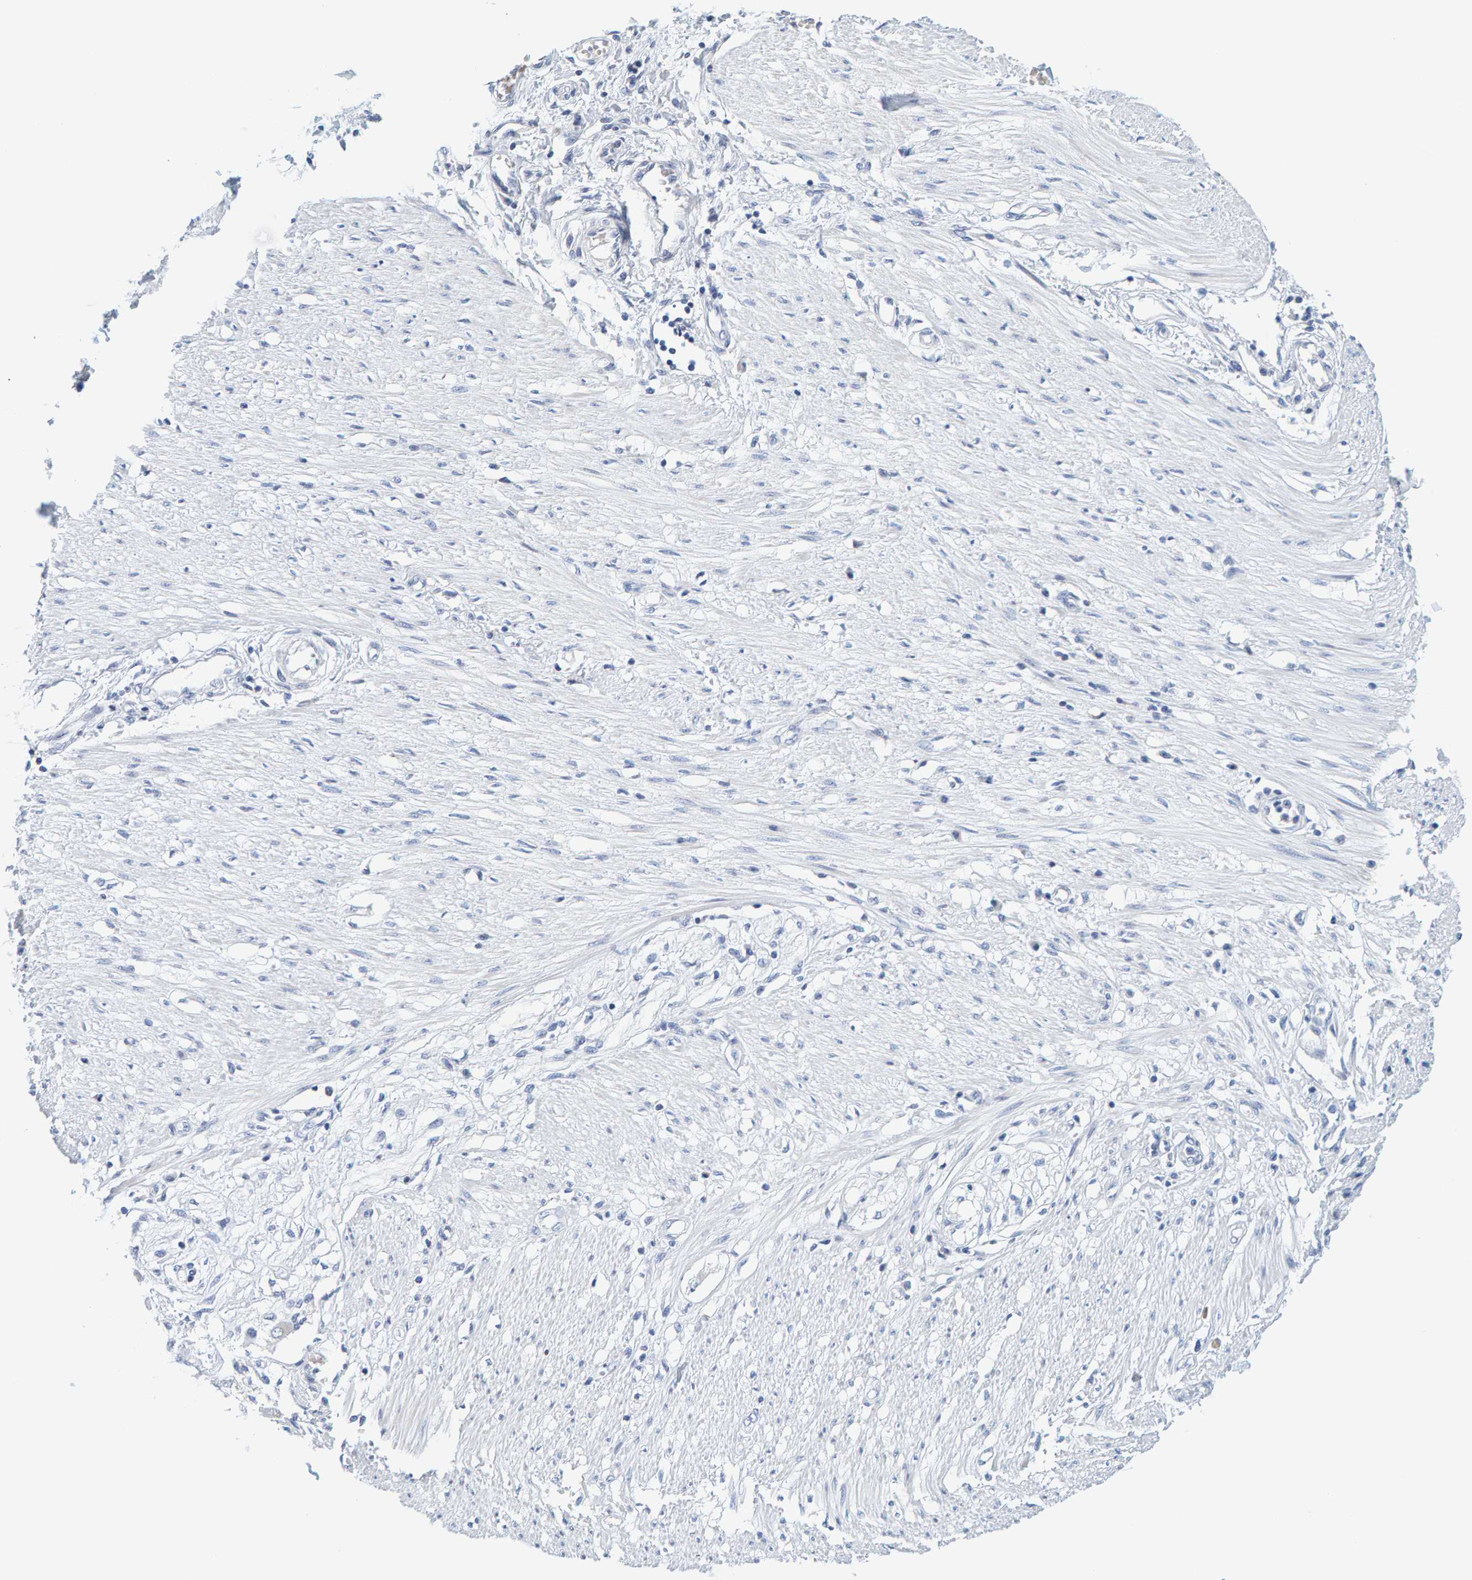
{"staining": {"intensity": "negative", "quantity": "none", "location": "none"}, "tissue": "adipose tissue", "cell_type": "Adipocytes", "image_type": "normal", "snomed": [{"axis": "morphology", "description": "Normal tissue, NOS"}, {"axis": "morphology", "description": "Adenocarcinoma, NOS"}, {"axis": "topography", "description": "Colon"}, {"axis": "topography", "description": "Peripheral nerve tissue"}], "caption": "Benign adipose tissue was stained to show a protein in brown. There is no significant expression in adipocytes. (Brightfield microscopy of DAB (3,3'-diaminobenzidine) IHC at high magnification).", "gene": "MOG", "patient": {"sex": "male", "age": 14}}